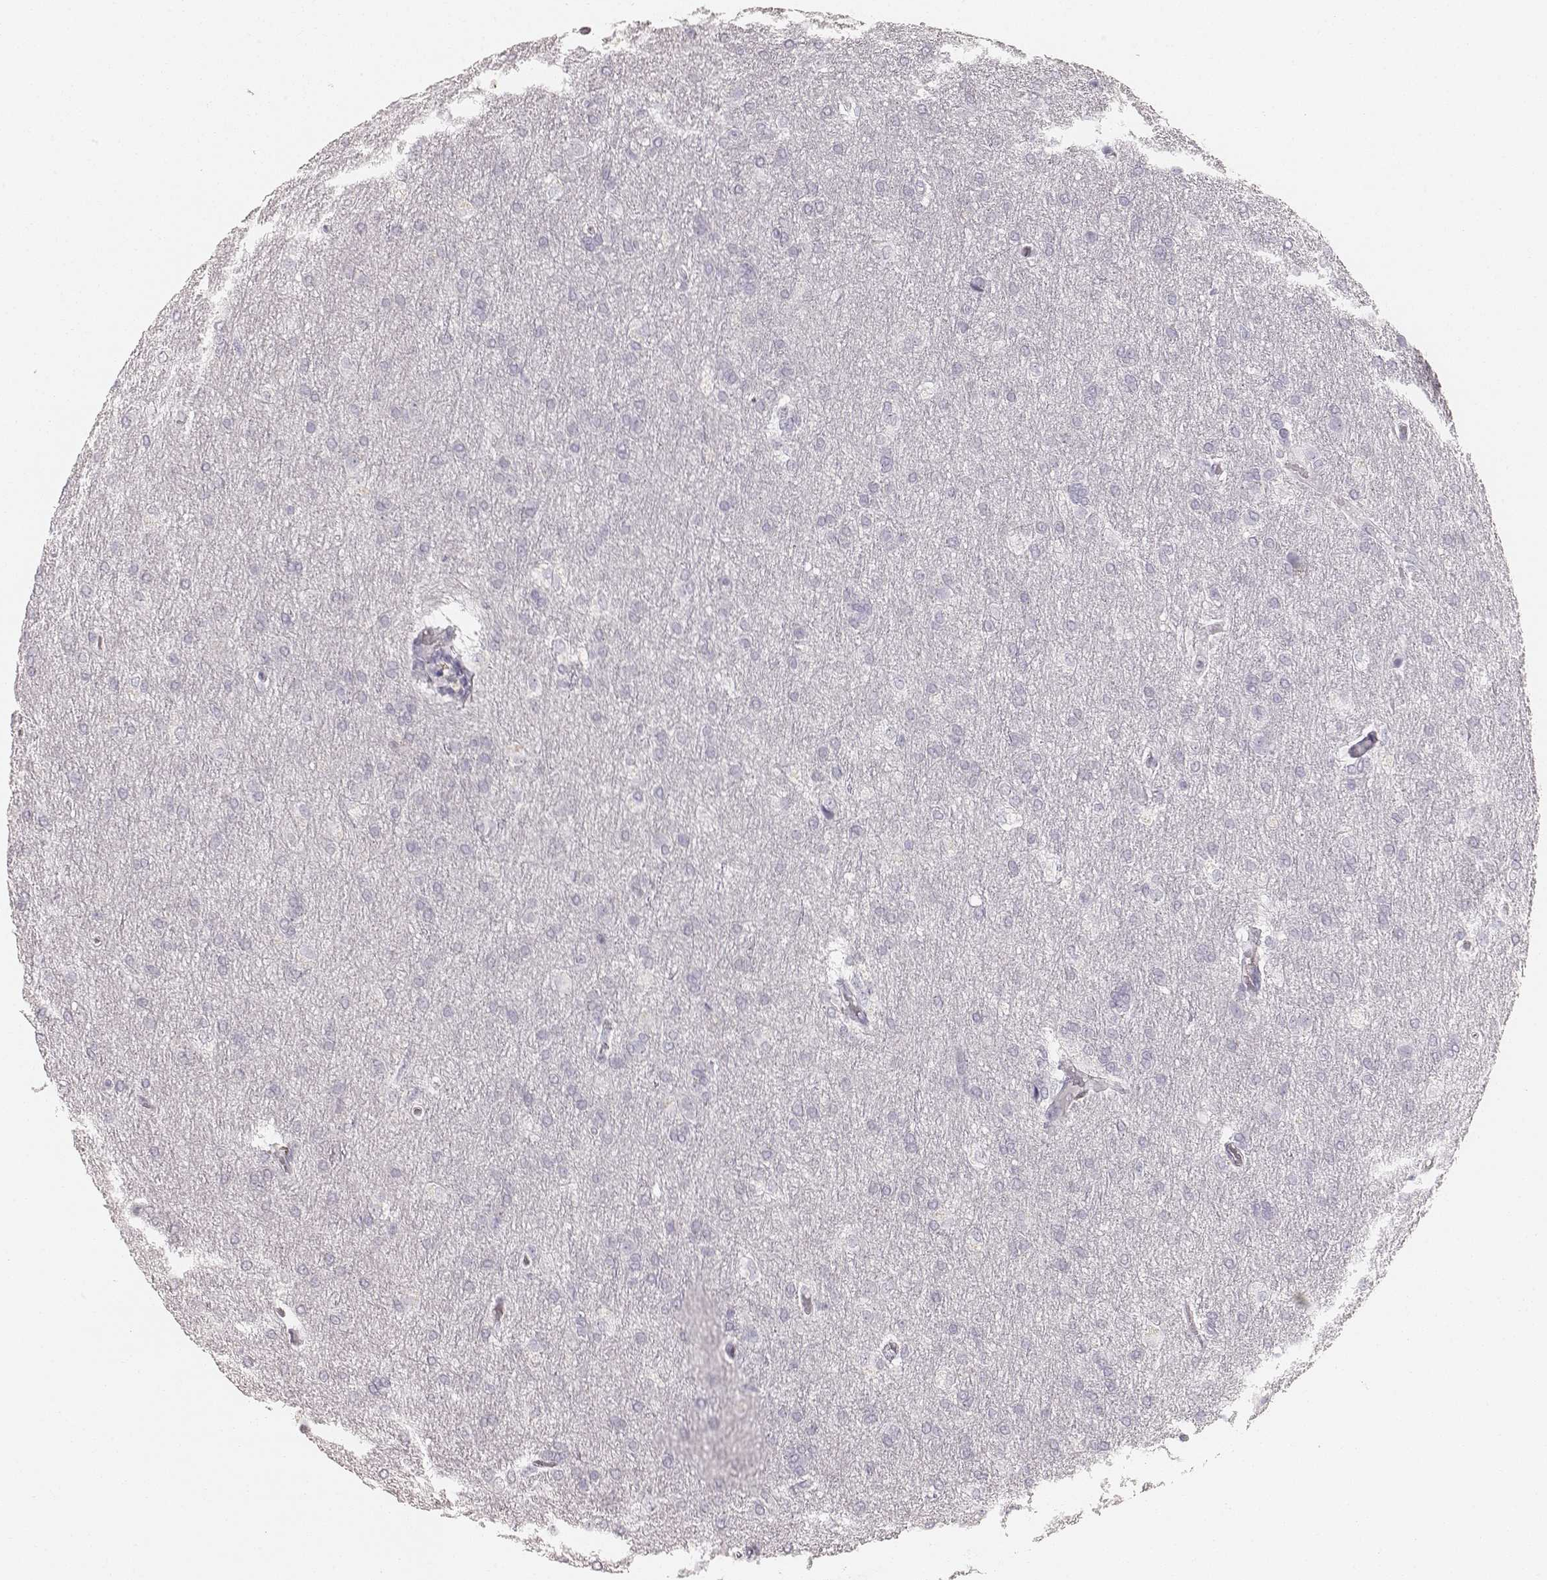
{"staining": {"intensity": "negative", "quantity": "none", "location": "none"}, "tissue": "glioma", "cell_type": "Tumor cells", "image_type": "cancer", "snomed": [{"axis": "morphology", "description": "Glioma, malignant, High grade"}, {"axis": "topography", "description": "Brain"}], "caption": "IHC photomicrograph of neoplastic tissue: human malignant glioma (high-grade) stained with DAB exhibits no significant protein positivity in tumor cells.", "gene": "KRT34", "patient": {"sex": "male", "age": 68}}